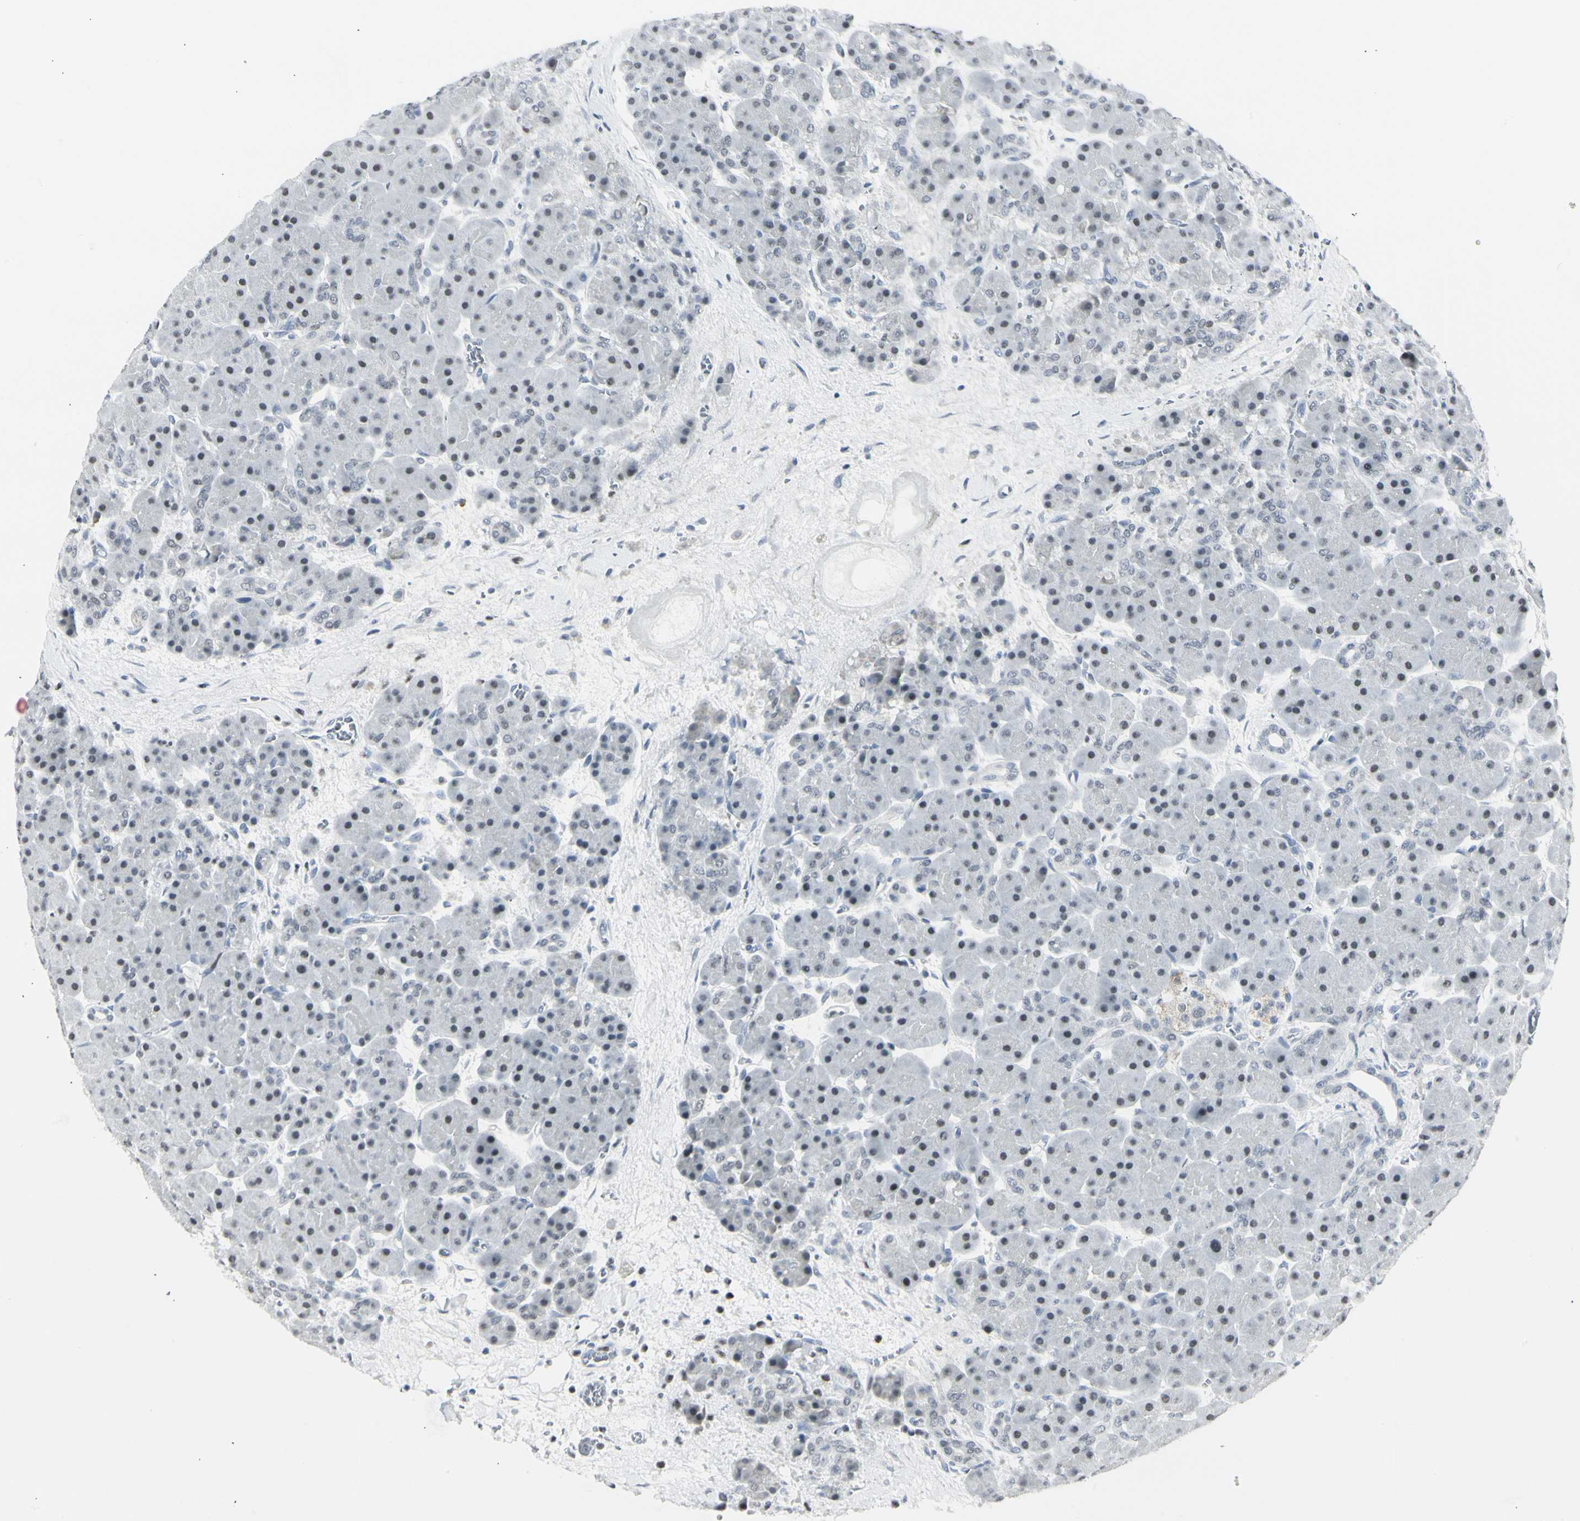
{"staining": {"intensity": "negative", "quantity": "none", "location": "none"}, "tissue": "pancreas", "cell_type": "Exocrine glandular cells", "image_type": "normal", "snomed": [{"axis": "morphology", "description": "Normal tissue, NOS"}, {"axis": "topography", "description": "Pancreas"}], "caption": "Immunohistochemical staining of benign pancreas demonstrates no significant expression in exocrine glandular cells. (Stains: DAB immunohistochemistry with hematoxylin counter stain, Microscopy: brightfield microscopy at high magnification).", "gene": "ZBTB7B", "patient": {"sex": "male", "age": 66}}